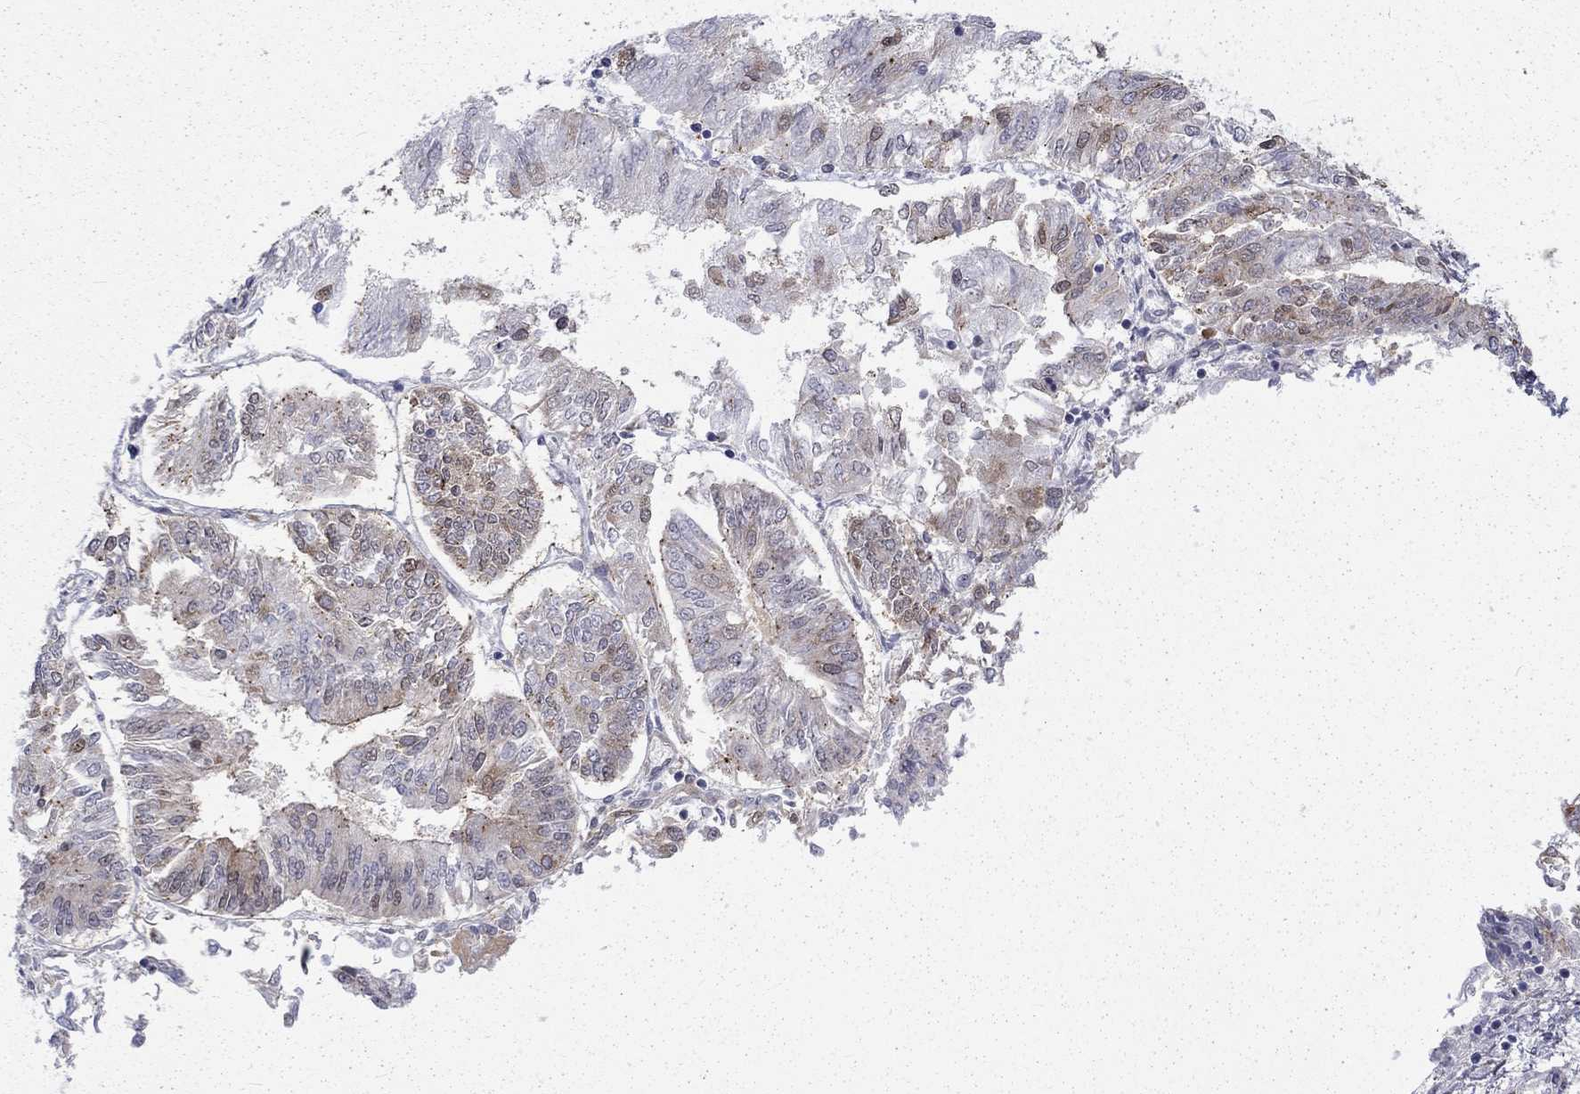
{"staining": {"intensity": "moderate", "quantity": "<25%", "location": "cytoplasmic/membranous"}, "tissue": "endometrial cancer", "cell_type": "Tumor cells", "image_type": "cancer", "snomed": [{"axis": "morphology", "description": "Adenocarcinoma, NOS"}, {"axis": "topography", "description": "Endometrium"}], "caption": "This is a histology image of immunohistochemistry staining of adenocarcinoma (endometrial), which shows moderate staining in the cytoplasmic/membranous of tumor cells.", "gene": "PABPC4", "patient": {"sex": "female", "age": 58}}